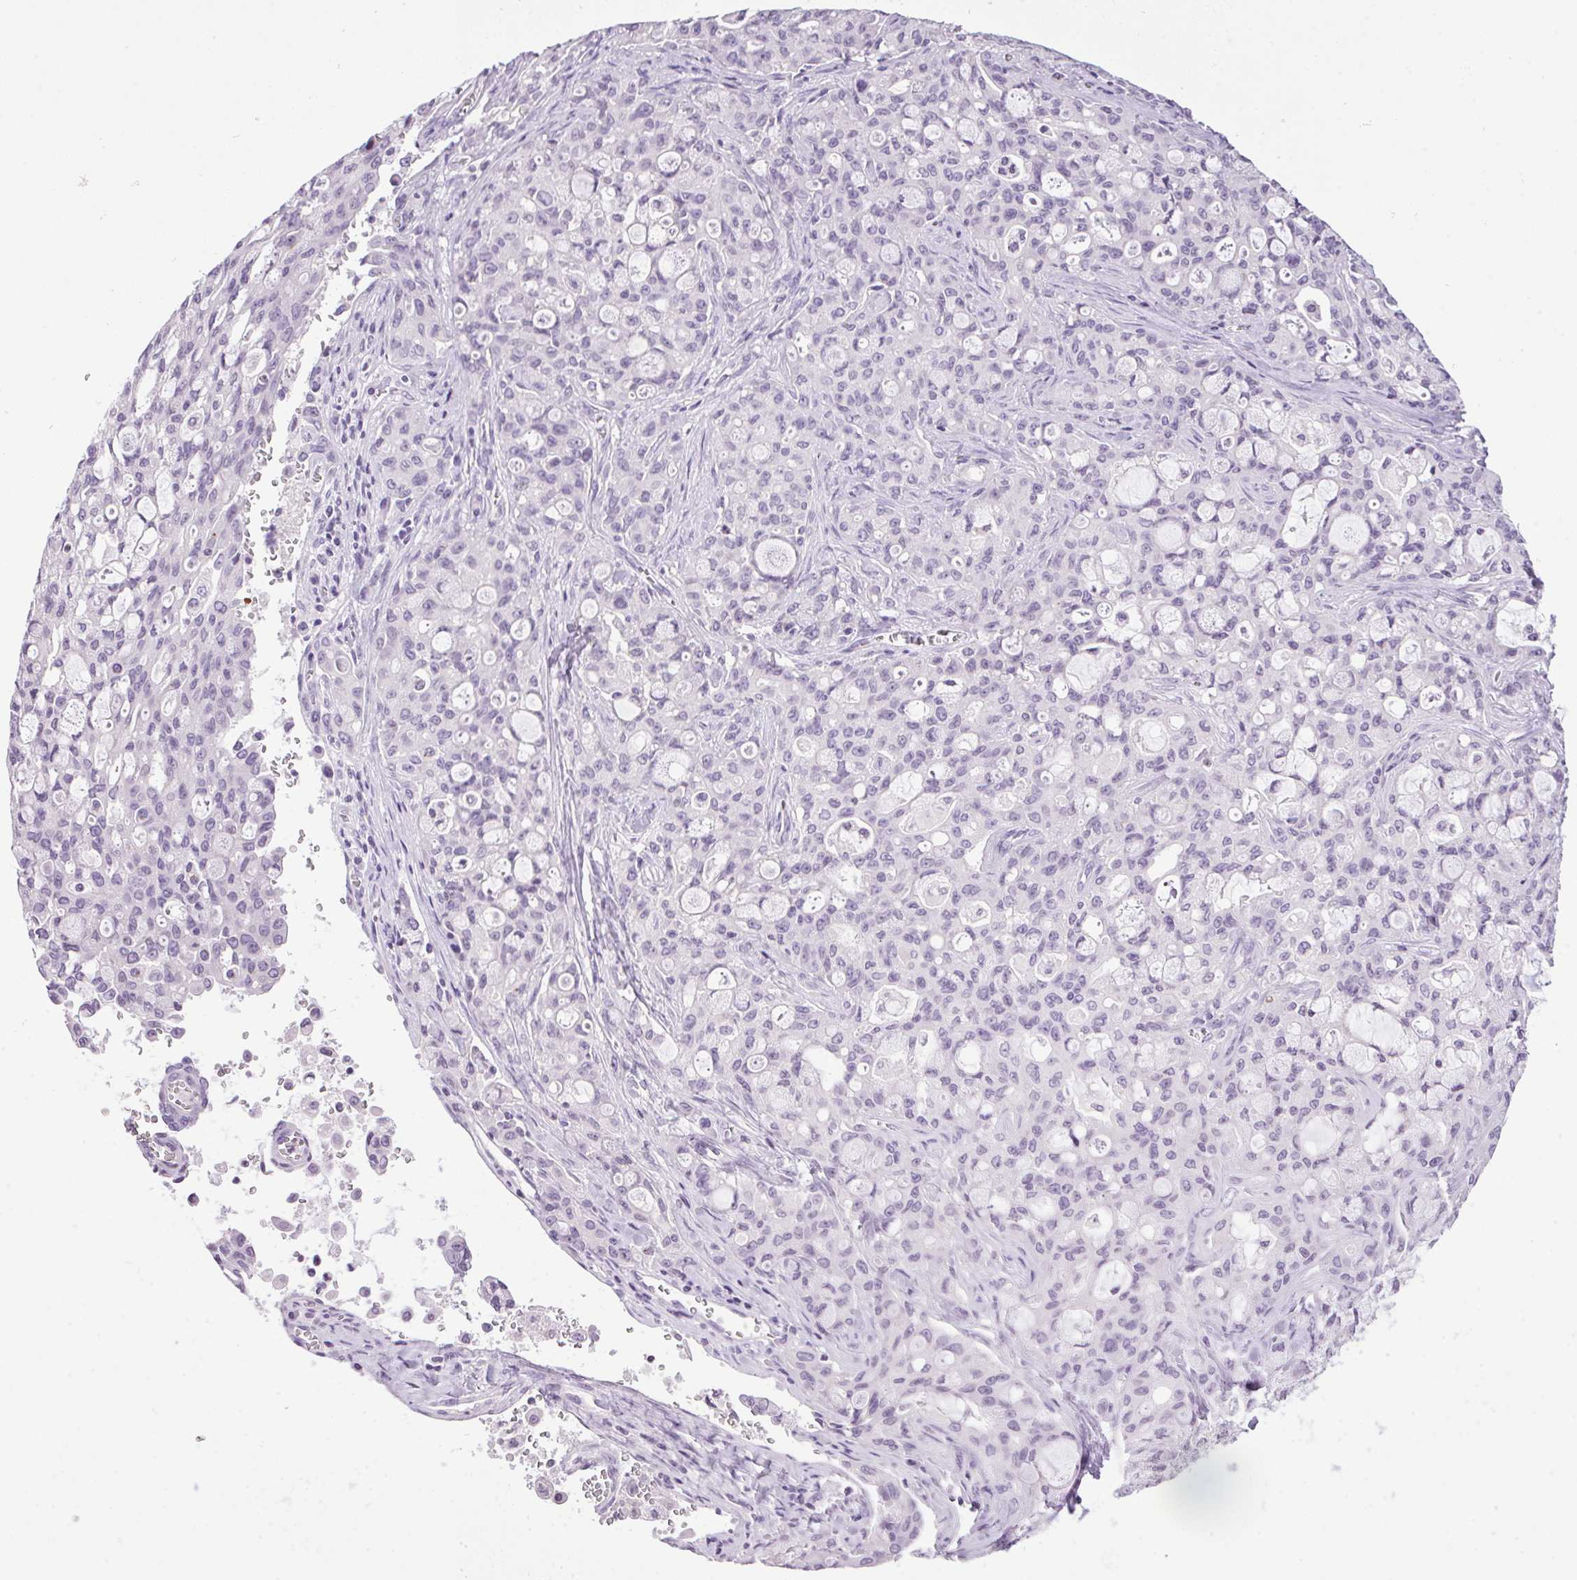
{"staining": {"intensity": "negative", "quantity": "none", "location": "none"}, "tissue": "lung cancer", "cell_type": "Tumor cells", "image_type": "cancer", "snomed": [{"axis": "morphology", "description": "Adenocarcinoma, NOS"}, {"axis": "topography", "description": "Lung"}], "caption": "Immunohistochemical staining of lung cancer (adenocarcinoma) reveals no significant positivity in tumor cells.", "gene": "TMEM88B", "patient": {"sex": "female", "age": 44}}